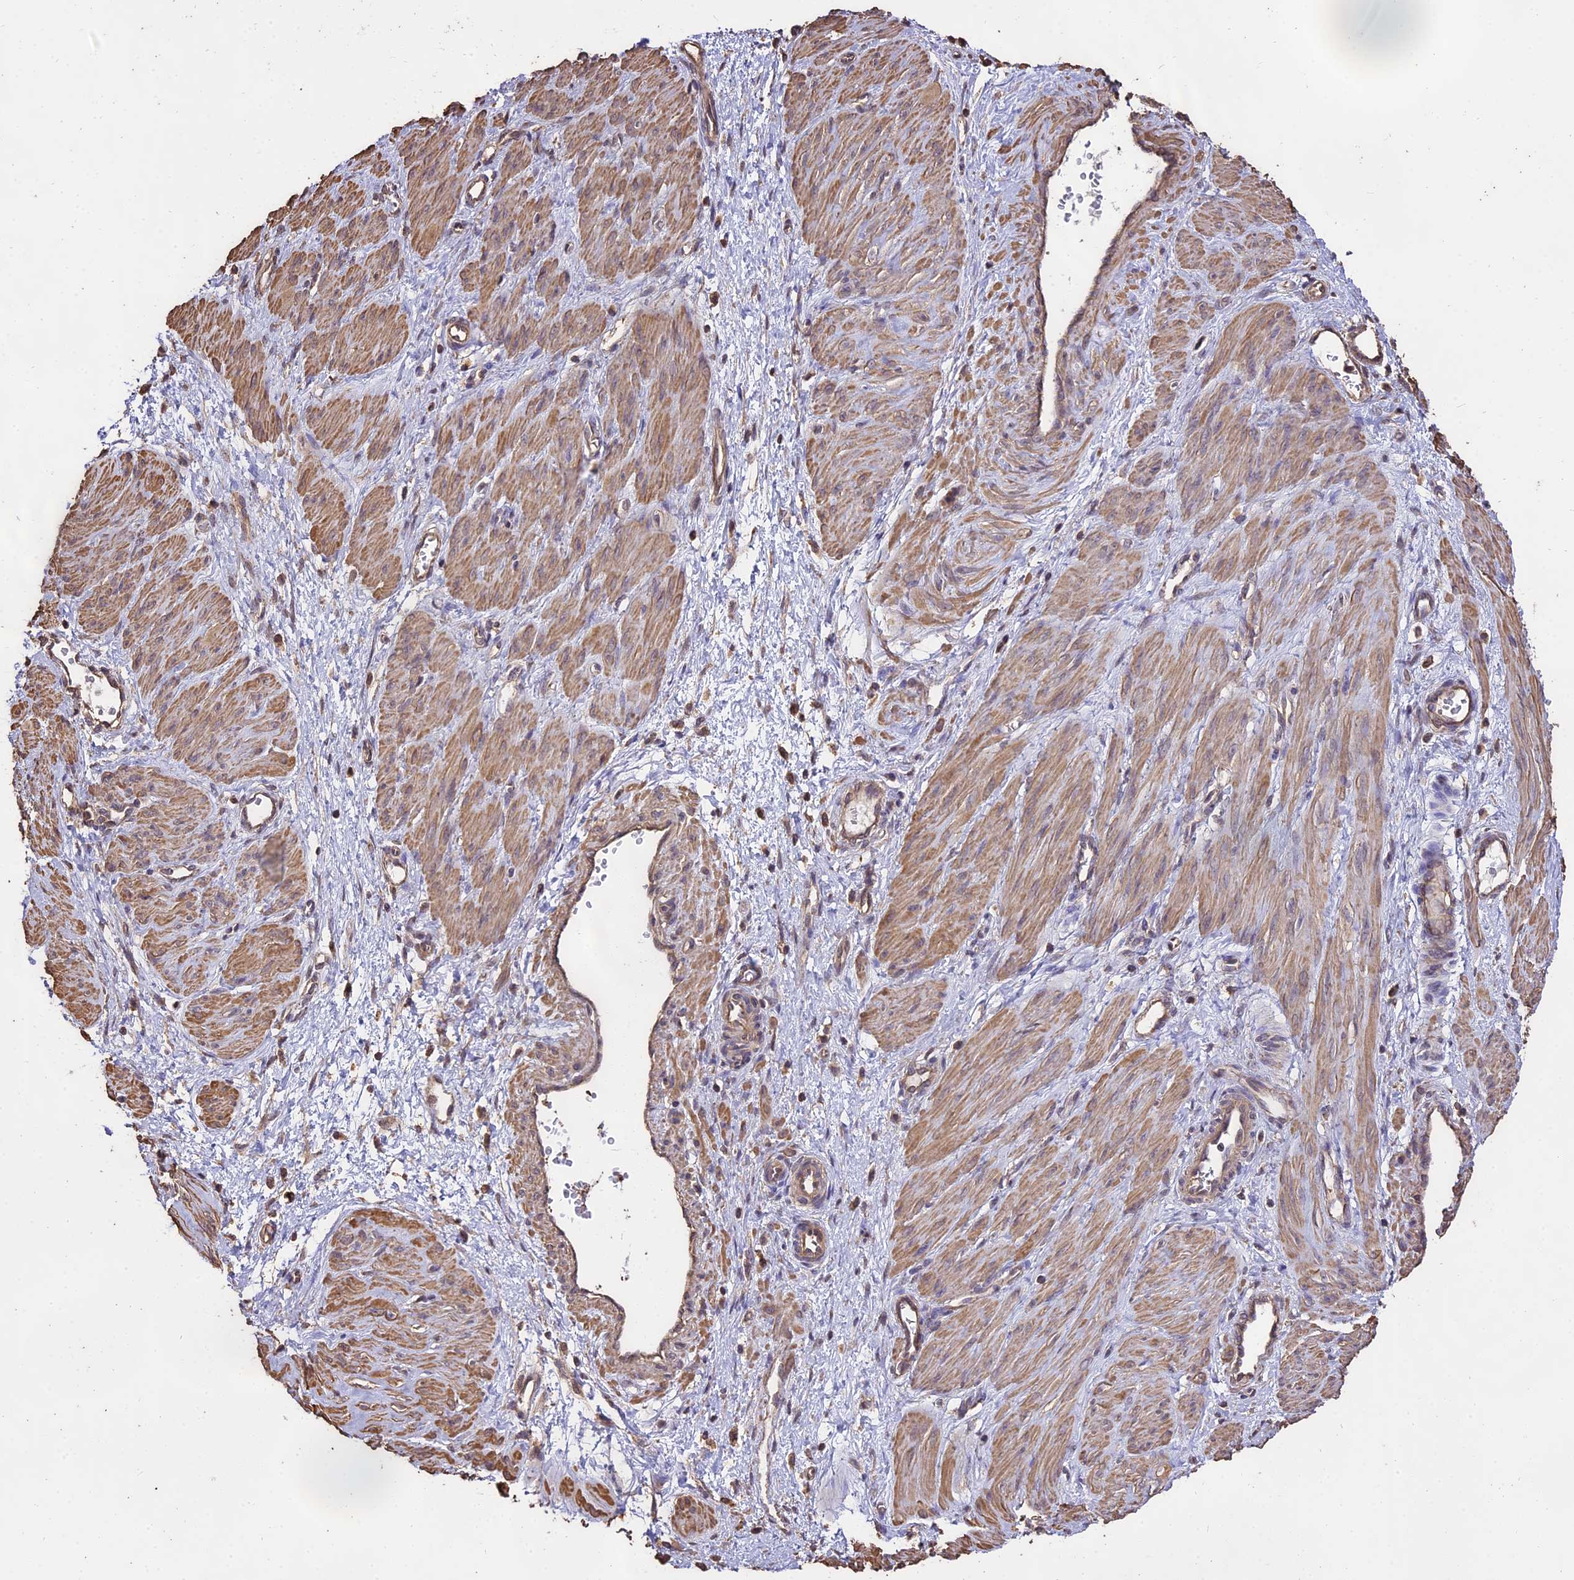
{"staining": {"intensity": "moderate", "quantity": ">75%", "location": "cytoplasmic/membranous"}, "tissue": "smooth muscle", "cell_type": "Smooth muscle cells", "image_type": "normal", "snomed": [{"axis": "morphology", "description": "Normal tissue, NOS"}, {"axis": "topography", "description": "Endometrium"}], "caption": "Protein expression analysis of unremarkable smooth muscle displays moderate cytoplasmic/membranous staining in about >75% of smooth muscle cells. Immunohistochemistry (ihc) stains the protein in brown and the nuclei are stained blue.", "gene": "PGPEP1L", "patient": {"sex": "female", "age": 33}}